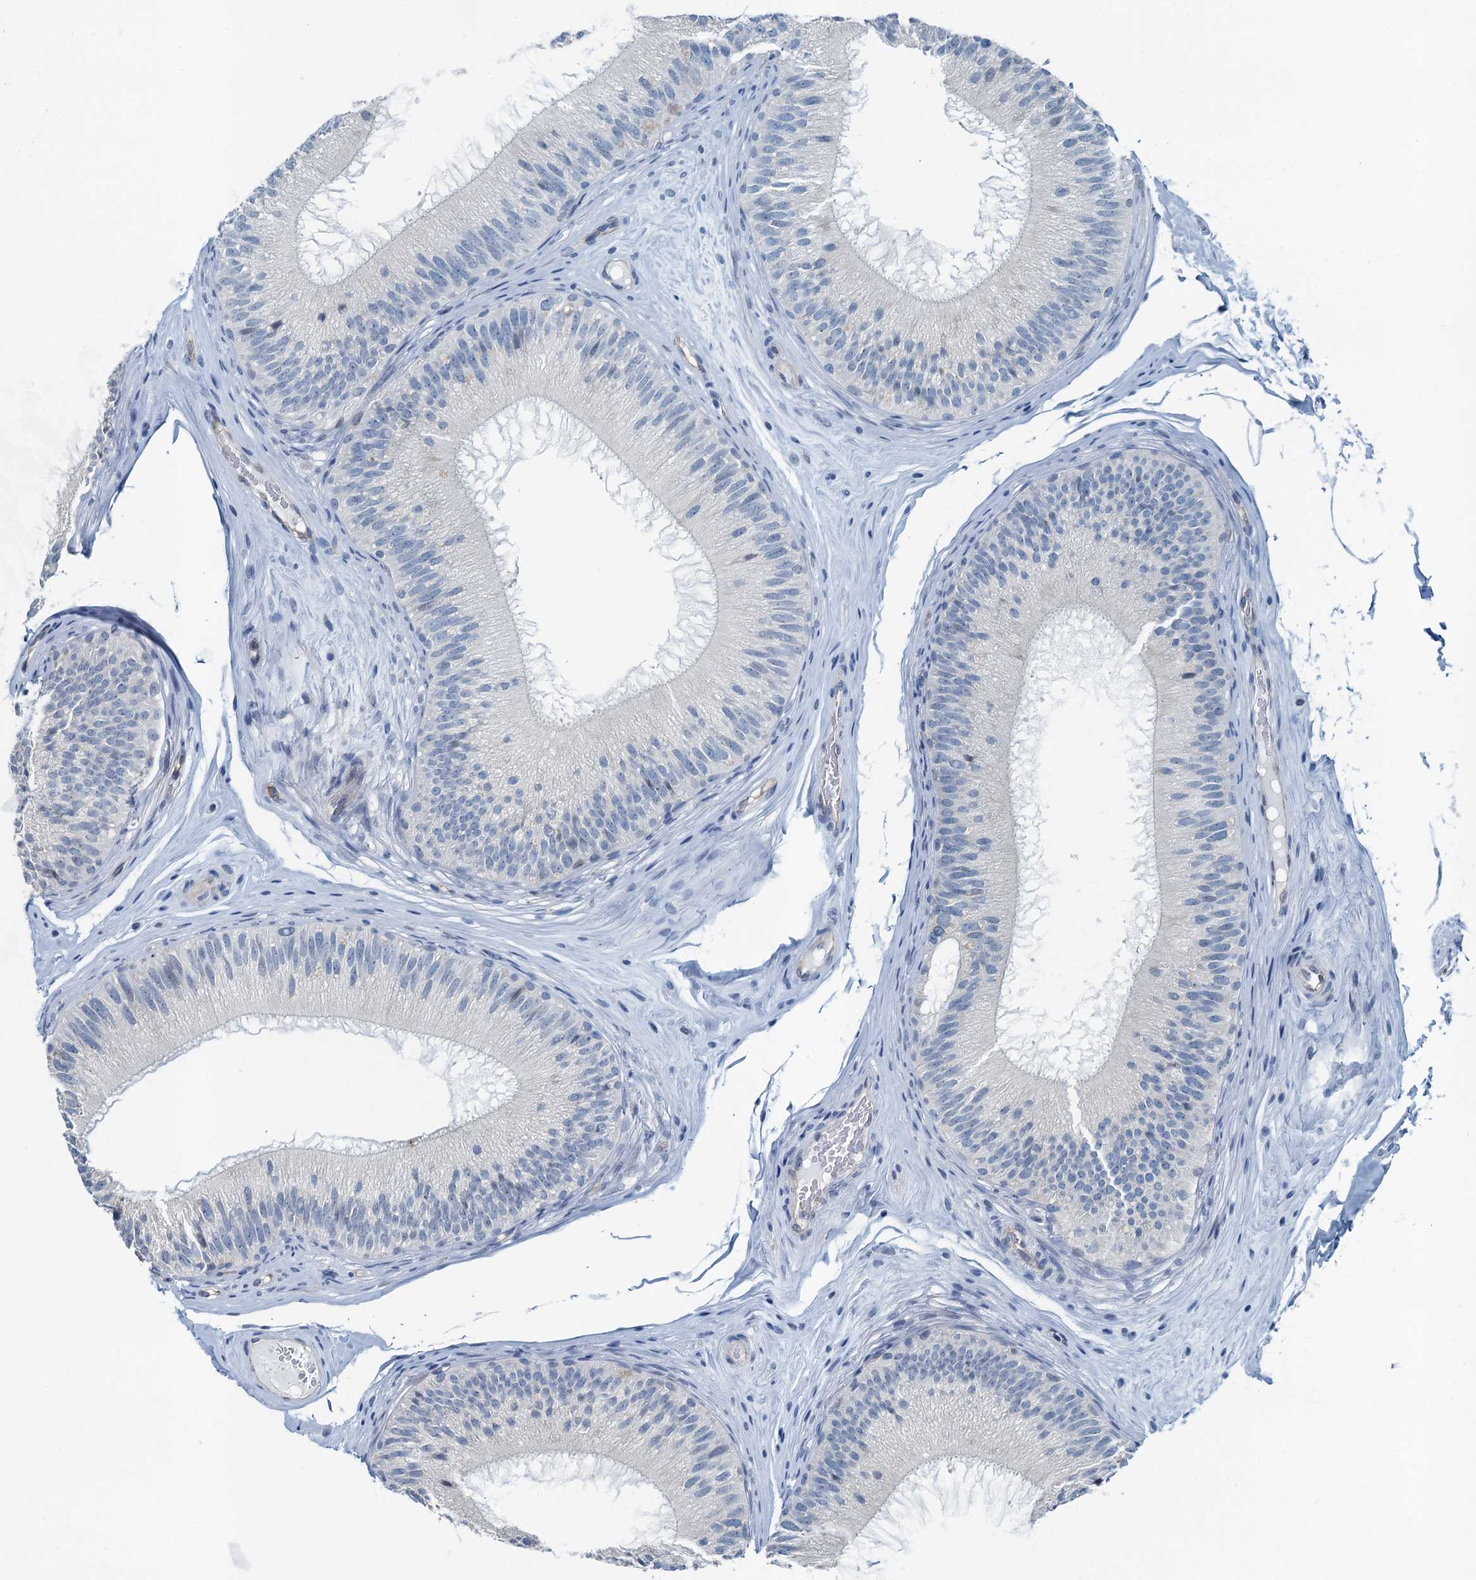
{"staining": {"intensity": "negative", "quantity": "none", "location": "none"}, "tissue": "epididymis", "cell_type": "Glandular cells", "image_type": "normal", "snomed": [{"axis": "morphology", "description": "Normal tissue, NOS"}, {"axis": "topography", "description": "Epididymis"}], "caption": "Glandular cells are negative for brown protein staining in normal epididymis. (Immunohistochemistry (ihc), brightfield microscopy, high magnification).", "gene": "GFOD2", "patient": {"sex": "male", "age": 45}}